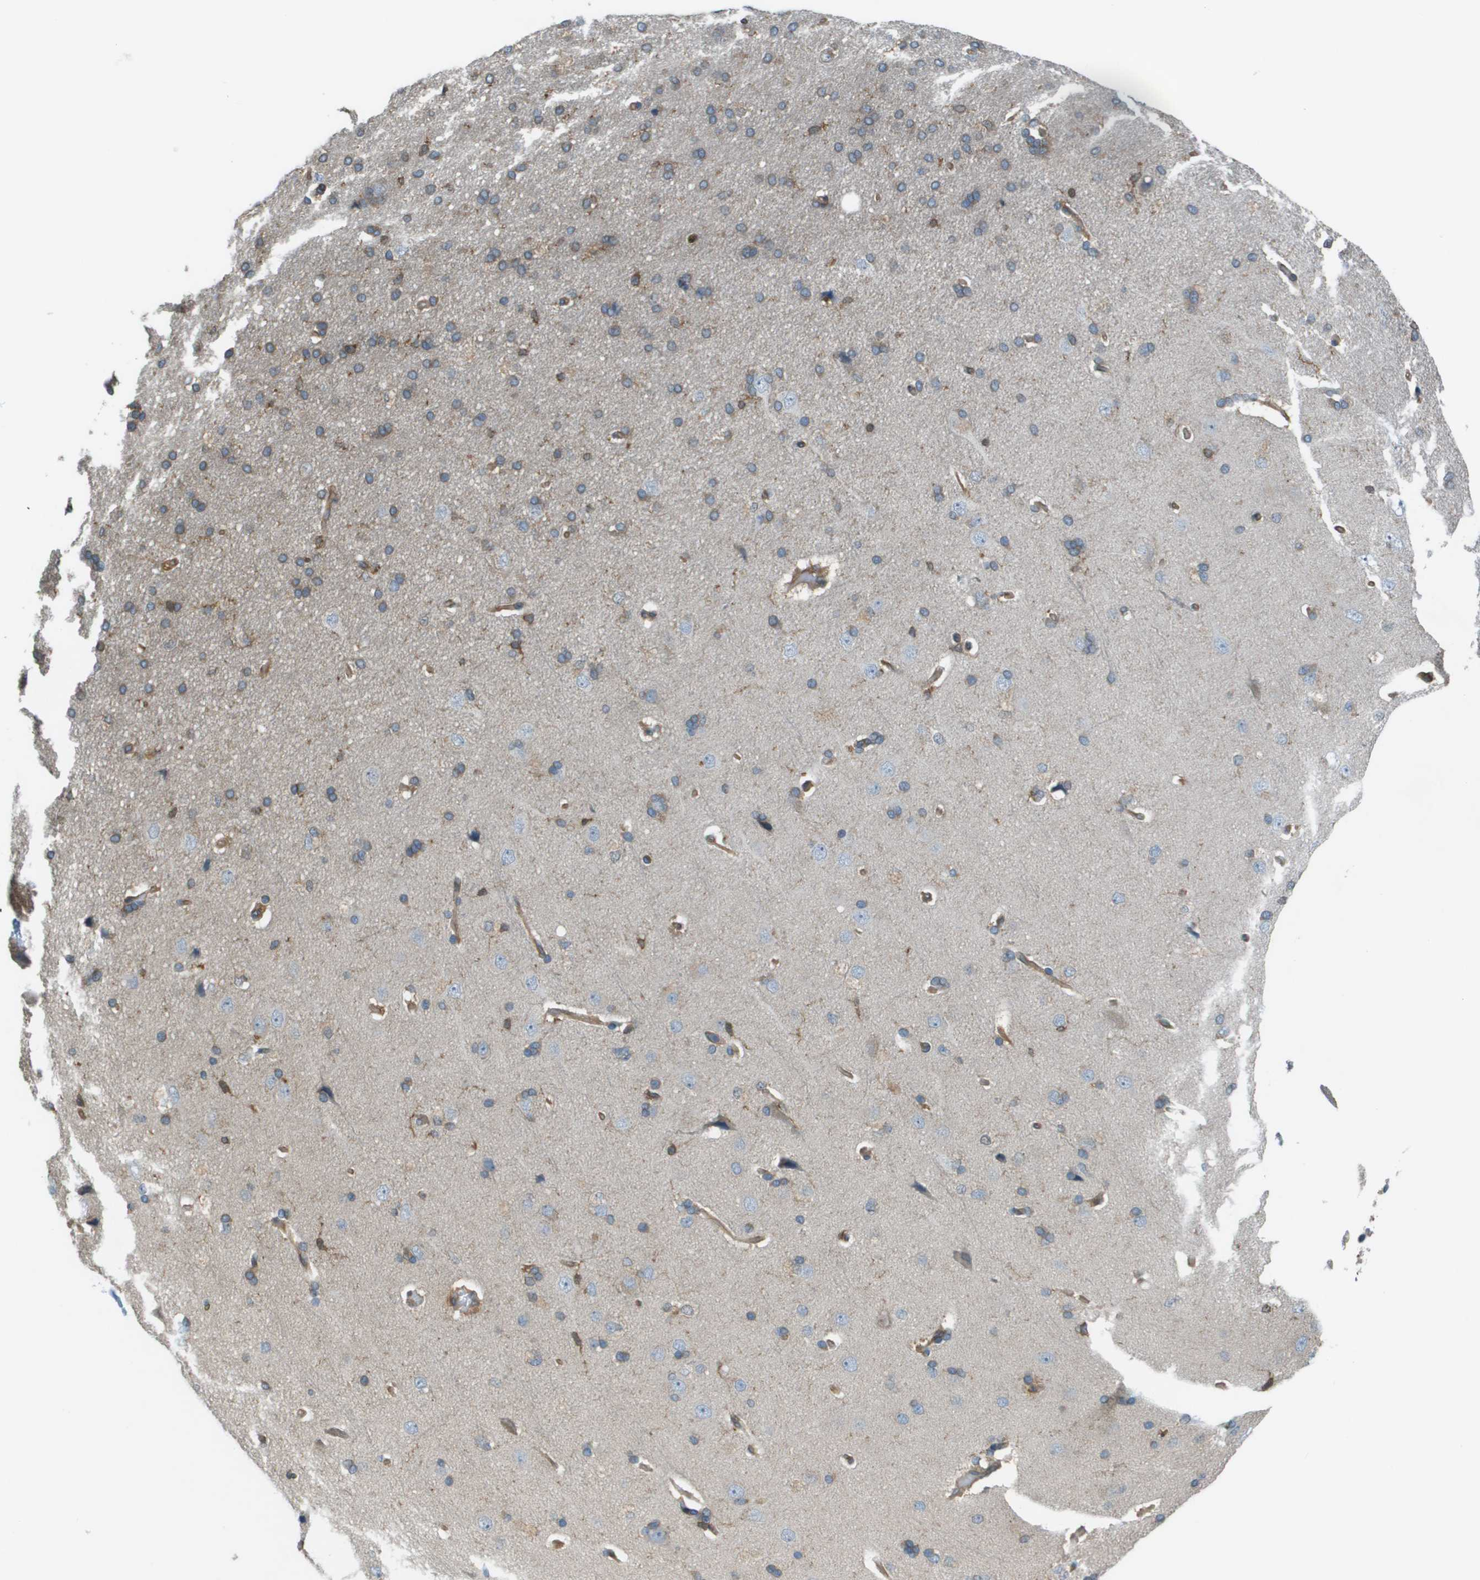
{"staining": {"intensity": "moderate", "quantity": "25%-75%", "location": "cytoplasmic/membranous"}, "tissue": "cerebral cortex", "cell_type": "Endothelial cells", "image_type": "normal", "snomed": [{"axis": "morphology", "description": "Normal tissue, NOS"}, {"axis": "topography", "description": "Cerebral cortex"}], "caption": "DAB (3,3'-diaminobenzidine) immunohistochemical staining of normal cerebral cortex reveals moderate cytoplasmic/membranous protein staining in approximately 25%-75% of endothelial cells. Nuclei are stained in blue.", "gene": "CORO1B", "patient": {"sex": "male", "age": 62}}